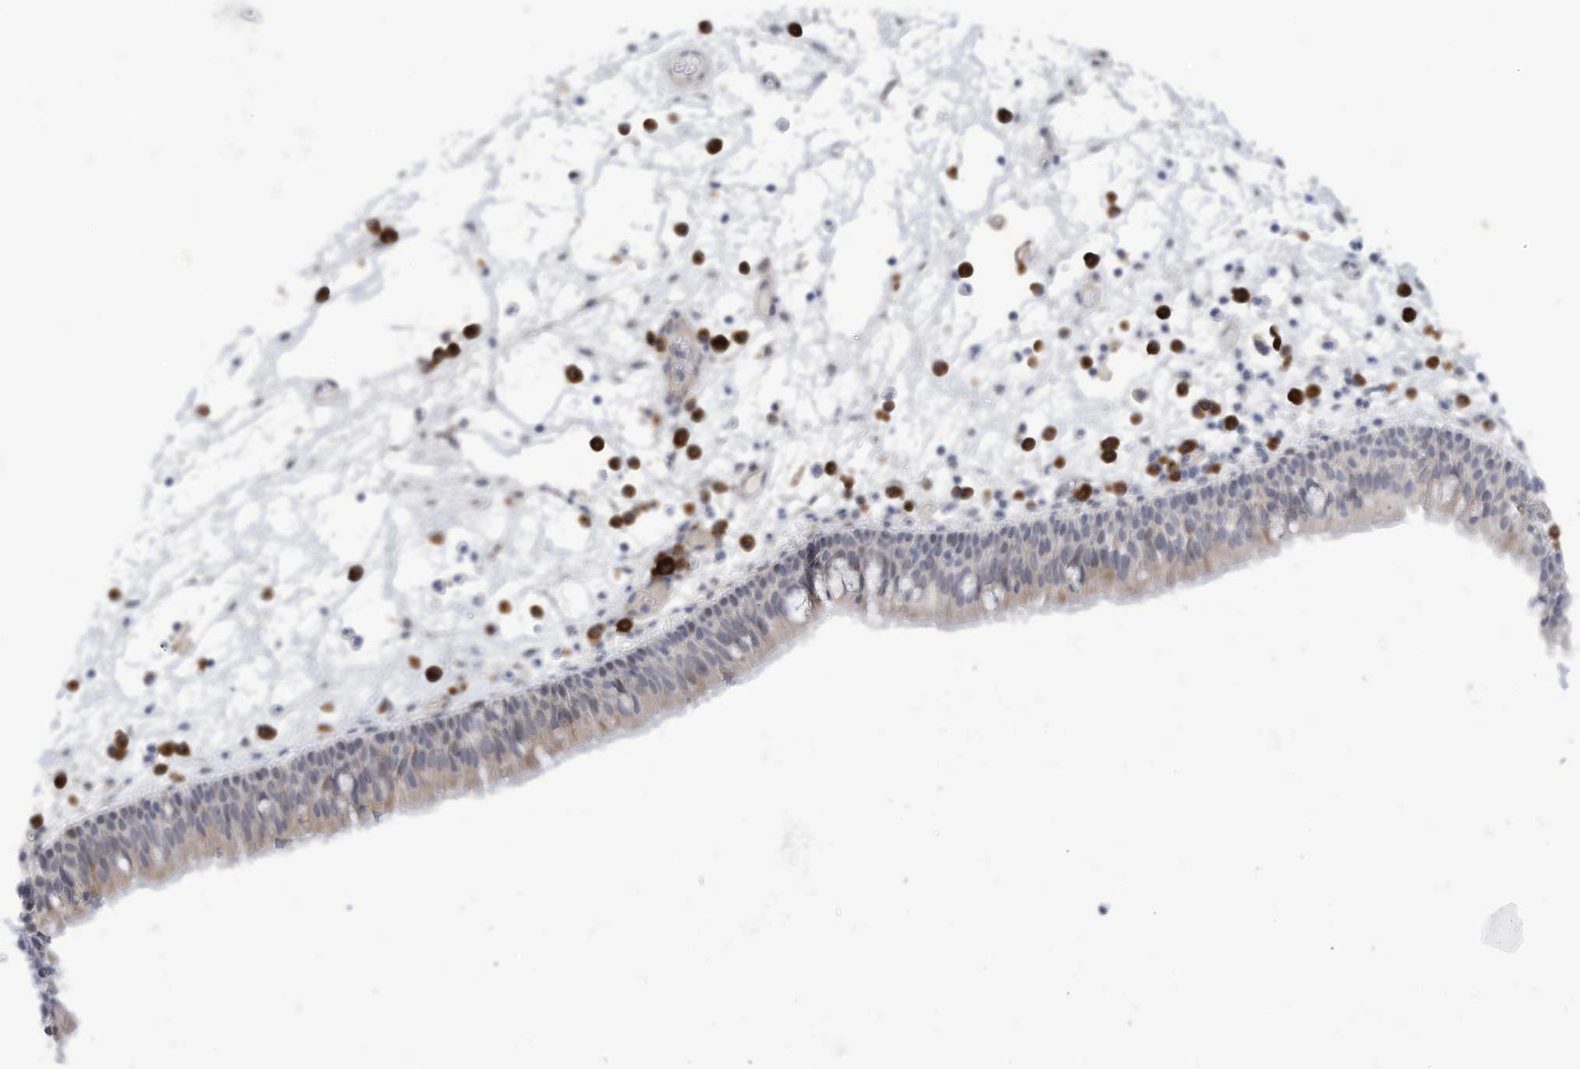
{"staining": {"intensity": "weak", "quantity": "25%-75%", "location": "cytoplasmic/membranous"}, "tissue": "nasopharynx", "cell_type": "Respiratory epithelial cells", "image_type": "normal", "snomed": [{"axis": "morphology", "description": "Normal tissue, NOS"}, {"axis": "morphology", "description": "Inflammation, NOS"}, {"axis": "morphology", "description": "Malignant melanoma, Metastatic site"}, {"axis": "topography", "description": "Nasopharynx"}], "caption": "A brown stain shows weak cytoplasmic/membranous positivity of a protein in respiratory epithelial cells of benign human nasopharynx. (Stains: DAB (3,3'-diaminobenzidine) in brown, nuclei in blue, Microscopy: brightfield microscopy at high magnification).", "gene": "ZNF292", "patient": {"sex": "male", "age": 70}}